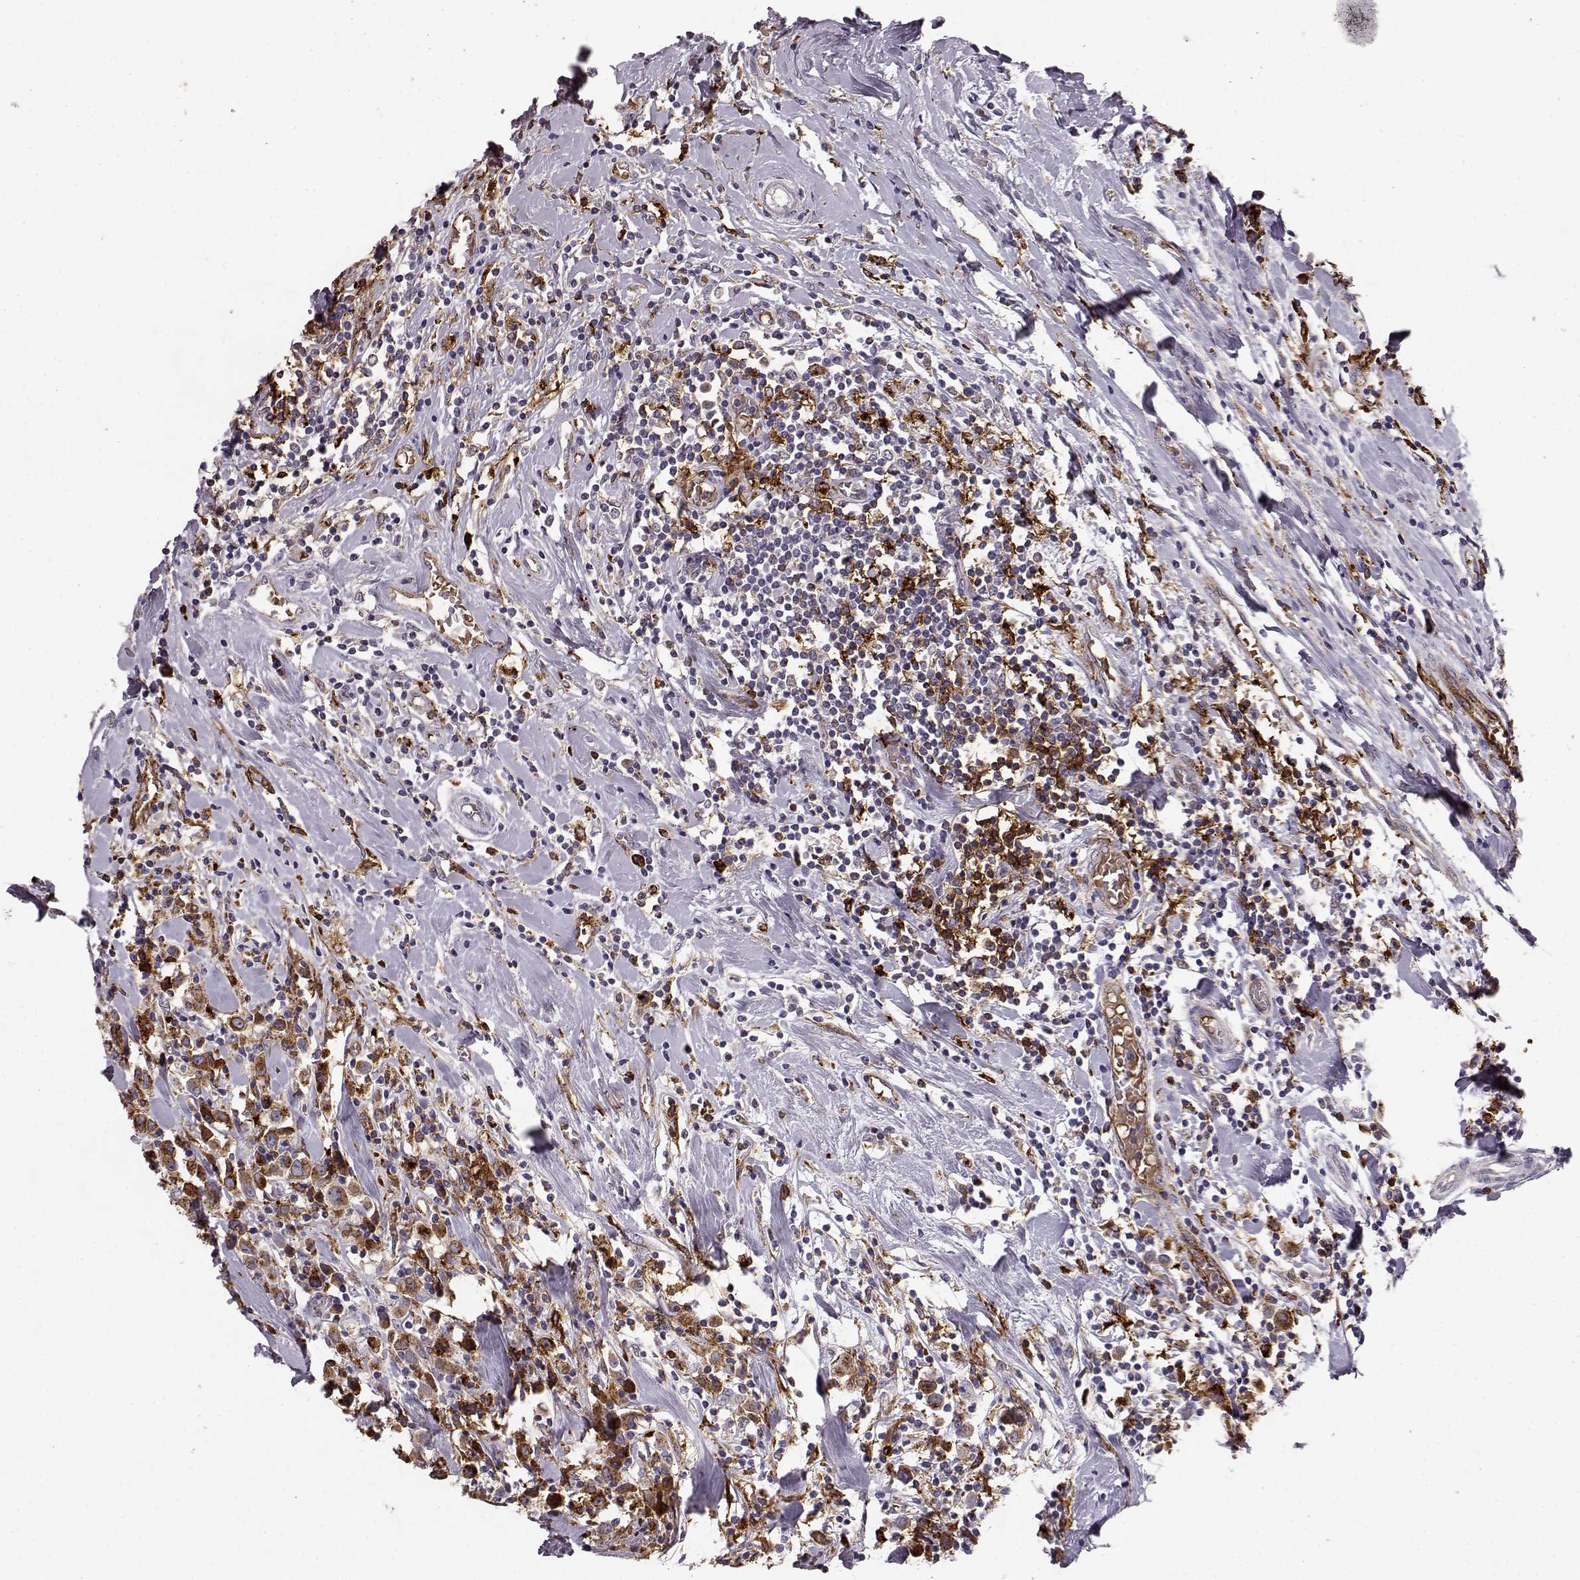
{"staining": {"intensity": "strong", "quantity": "25%-75%", "location": "cytoplasmic/membranous"}, "tissue": "breast cancer", "cell_type": "Tumor cells", "image_type": "cancer", "snomed": [{"axis": "morphology", "description": "Duct carcinoma"}, {"axis": "topography", "description": "Breast"}], "caption": "Immunohistochemical staining of breast cancer displays high levels of strong cytoplasmic/membranous protein staining in about 25%-75% of tumor cells.", "gene": "CCNF", "patient": {"sex": "female", "age": 61}}